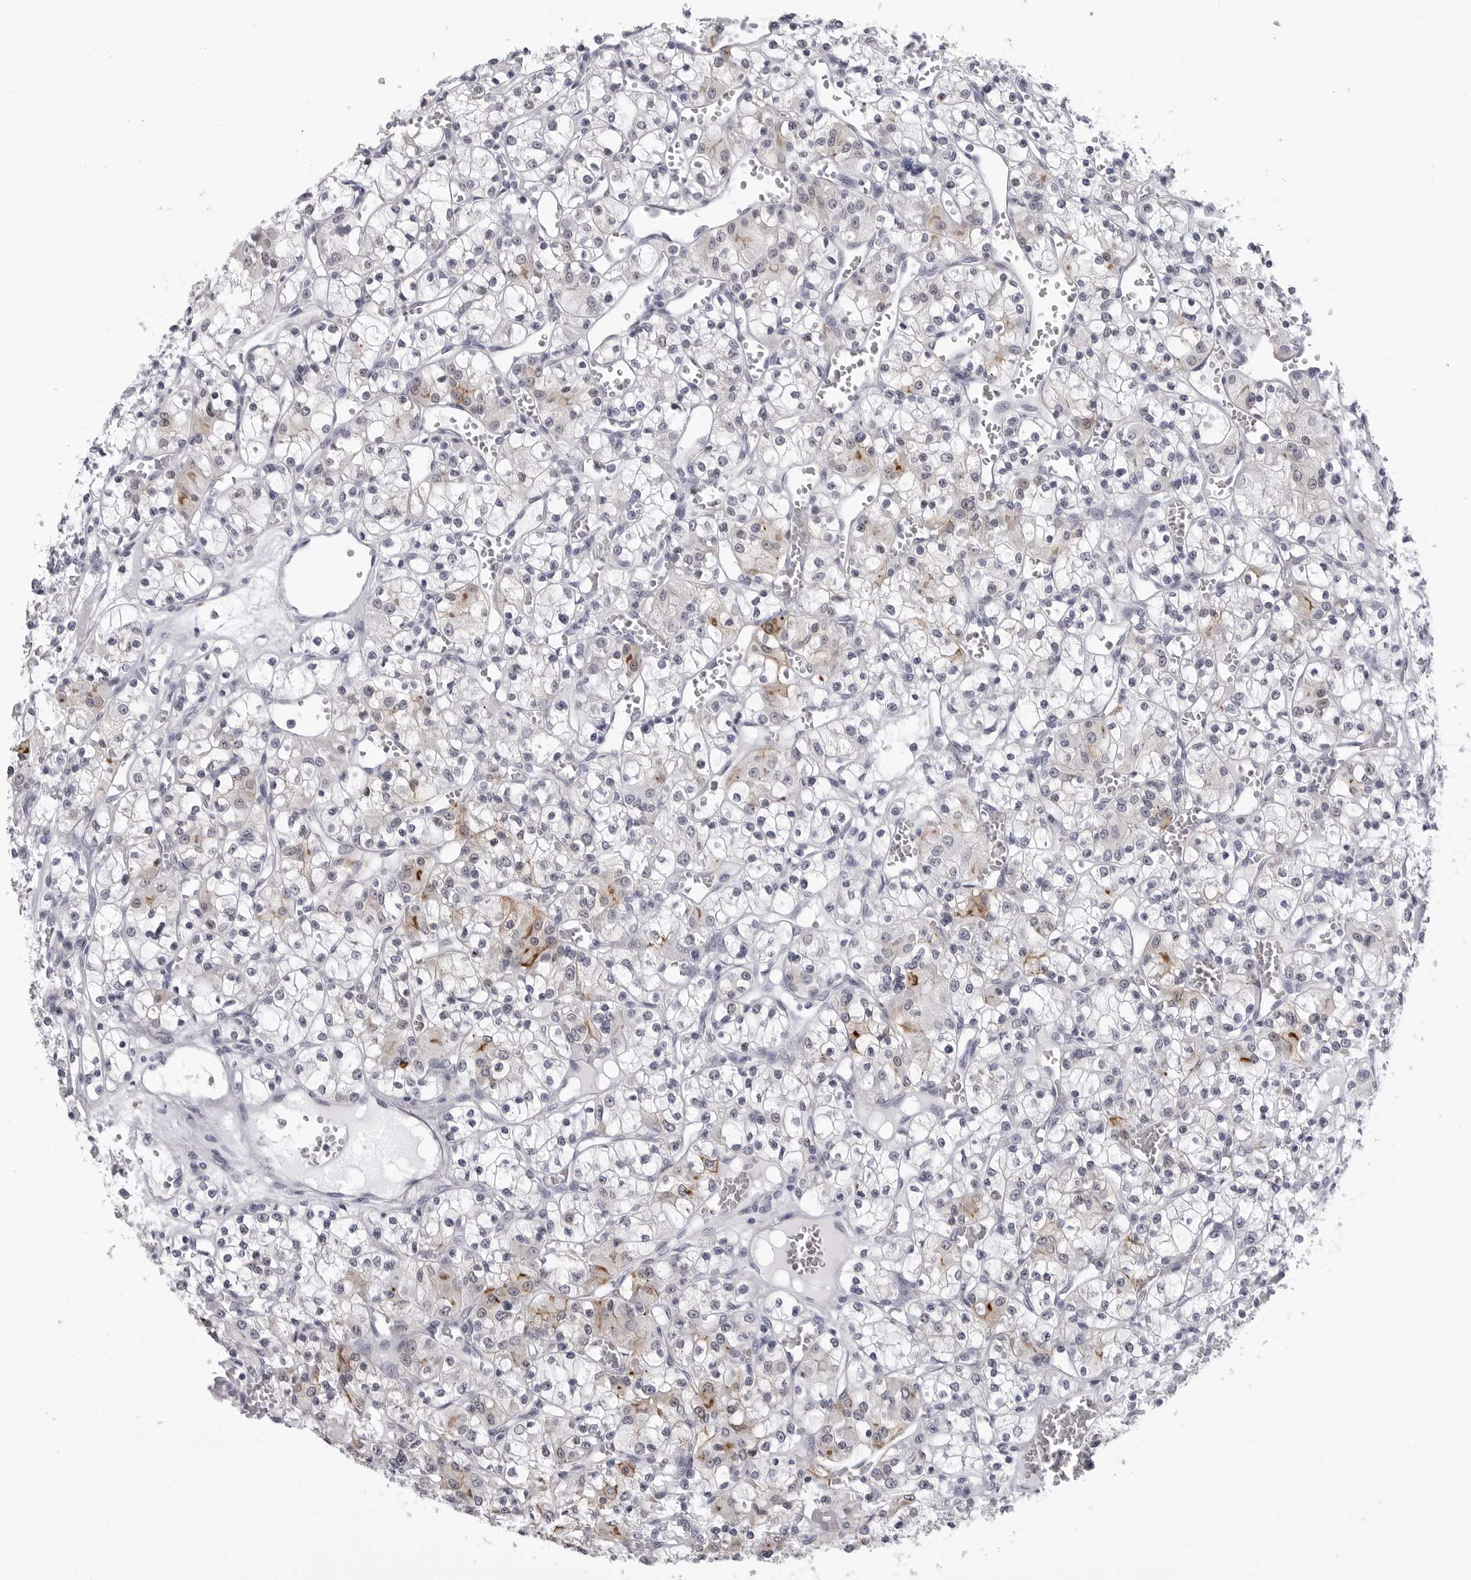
{"staining": {"intensity": "negative", "quantity": "none", "location": "none"}, "tissue": "renal cancer", "cell_type": "Tumor cells", "image_type": "cancer", "snomed": [{"axis": "morphology", "description": "Adenocarcinoma, NOS"}, {"axis": "topography", "description": "Kidney"}], "caption": "Immunohistochemical staining of renal adenocarcinoma displays no significant staining in tumor cells.", "gene": "LGALS4", "patient": {"sex": "female", "age": 59}}